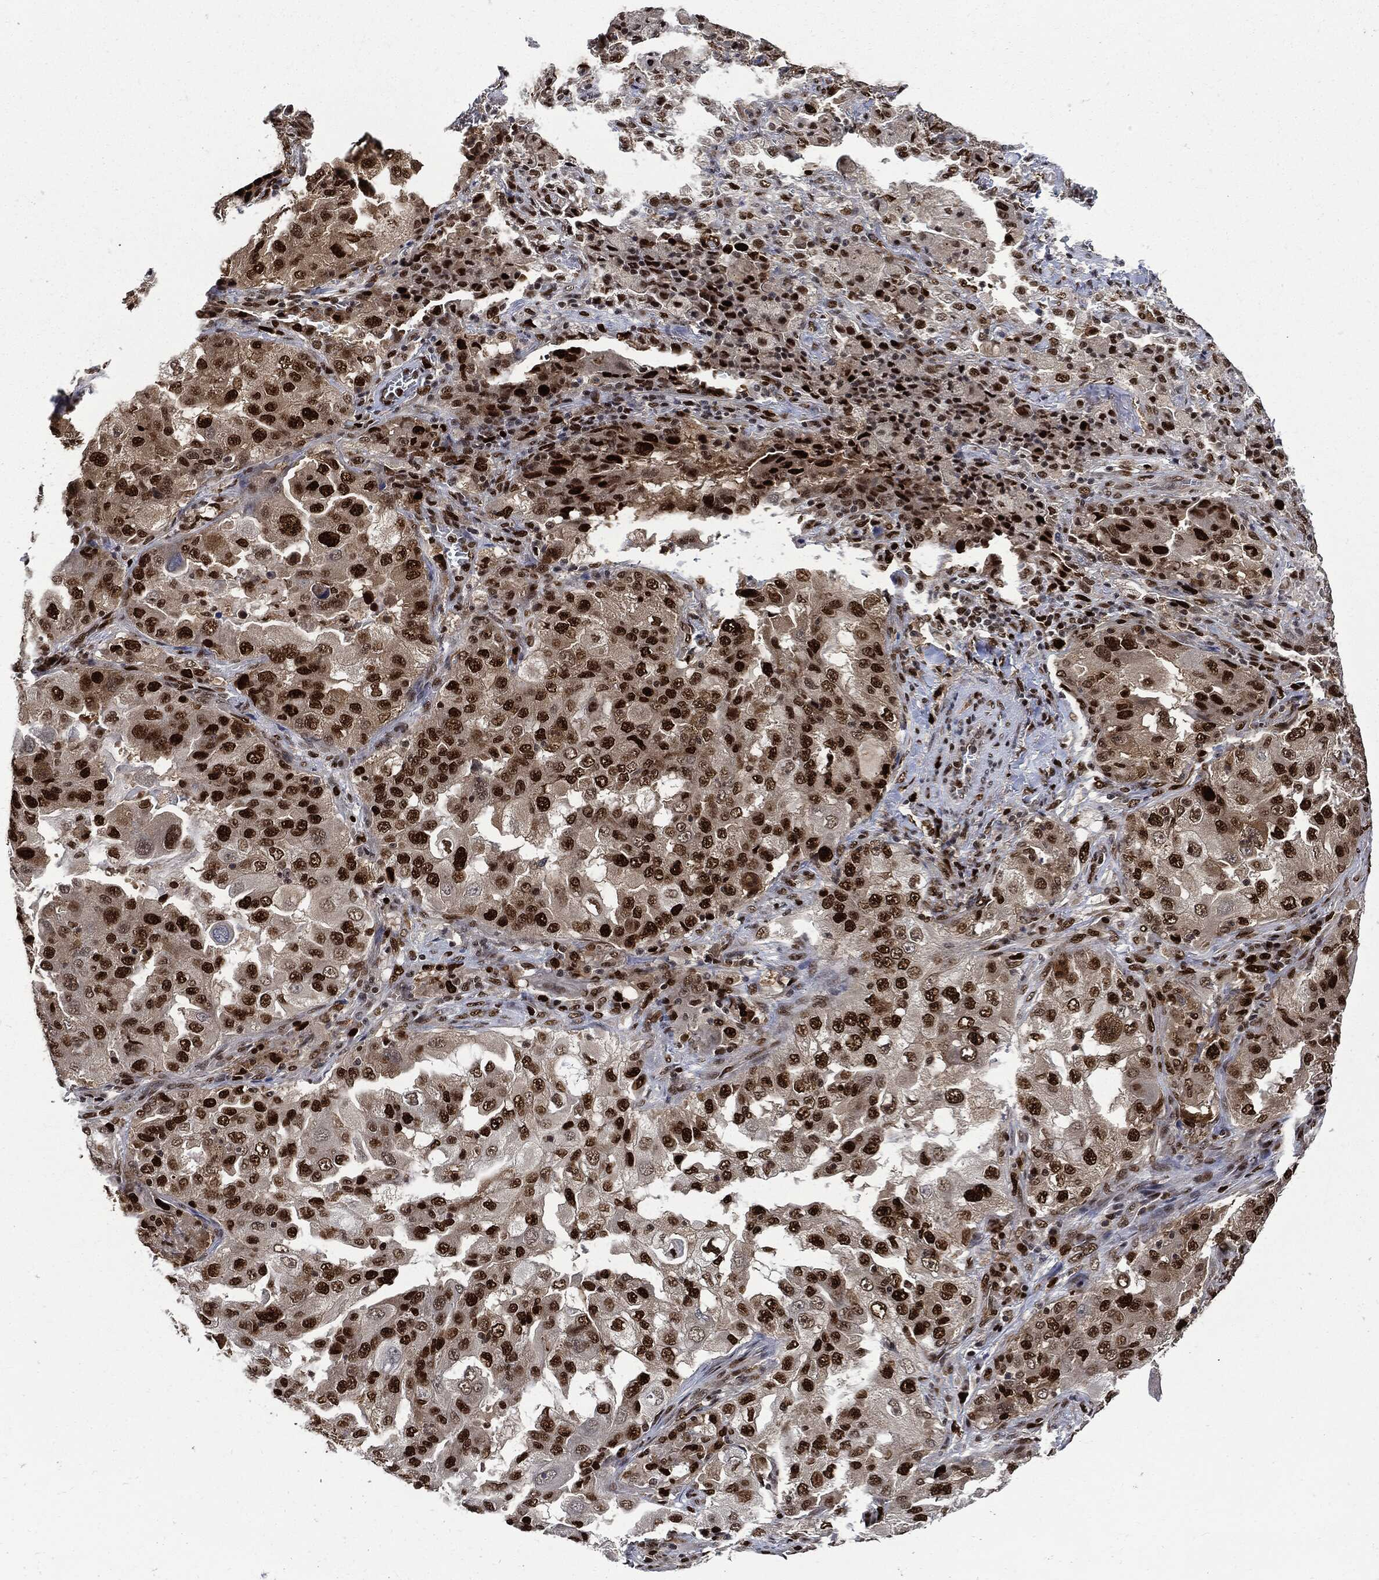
{"staining": {"intensity": "strong", "quantity": ">75%", "location": "nuclear"}, "tissue": "lung cancer", "cell_type": "Tumor cells", "image_type": "cancer", "snomed": [{"axis": "morphology", "description": "Adenocarcinoma, NOS"}, {"axis": "topography", "description": "Lung"}], "caption": "High-power microscopy captured an IHC micrograph of lung adenocarcinoma, revealing strong nuclear staining in approximately >75% of tumor cells.", "gene": "PCNA", "patient": {"sex": "female", "age": 61}}